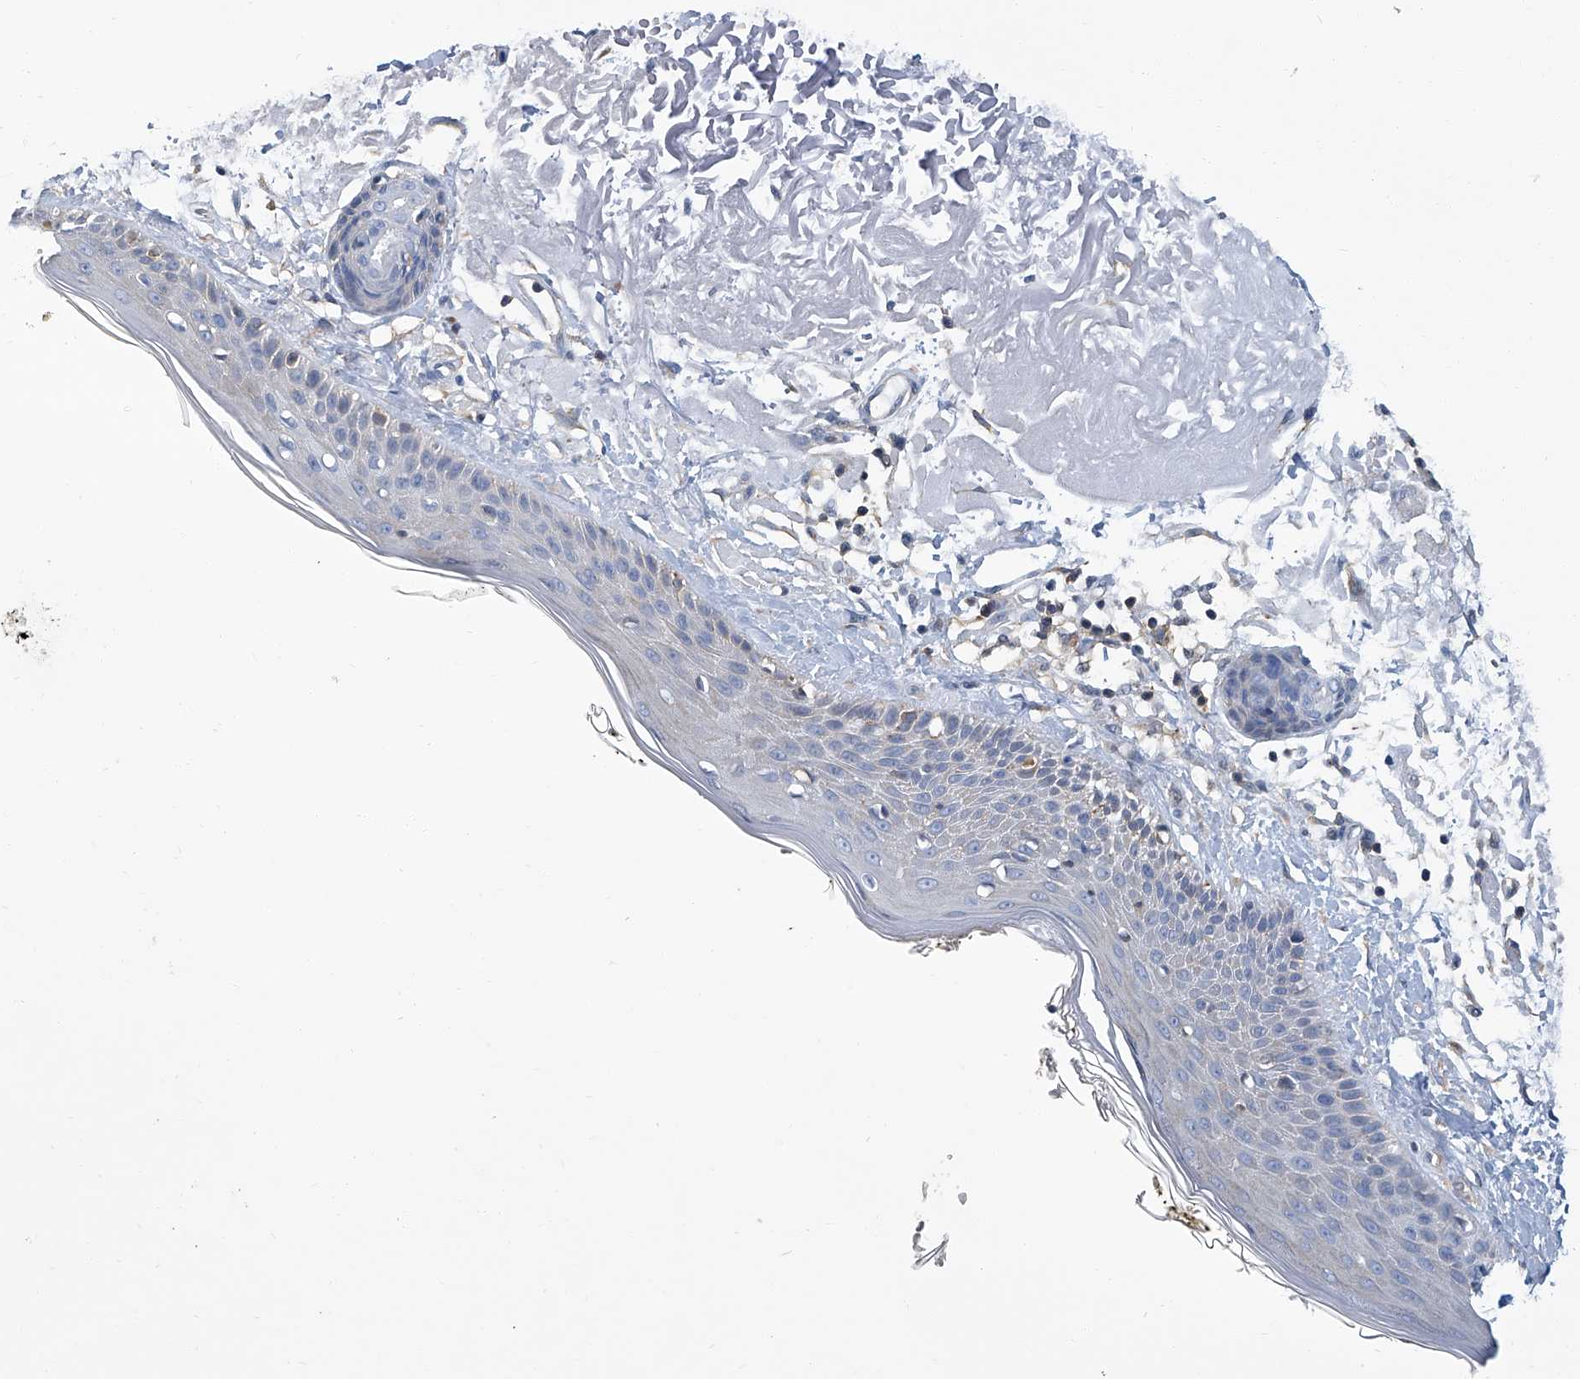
{"staining": {"intensity": "moderate", "quantity": "<25%", "location": "cytoplasmic/membranous"}, "tissue": "skin", "cell_type": "Fibroblasts", "image_type": "normal", "snomed": [{"axis": "morphology", "description": "Normal tissue, NOS"}, {"axis": "topography", "description": "Skin"}, {"axis": "topography", "description": "Skeletal muscle"}], "caption": "Human skin stained for a protein (brown) displays moderate cytoplasmic/membranous positive staining in approximately <25% of fibroblasts.", "gene": "PSMB10", "patient": {"sex": "male", "age": 83}}